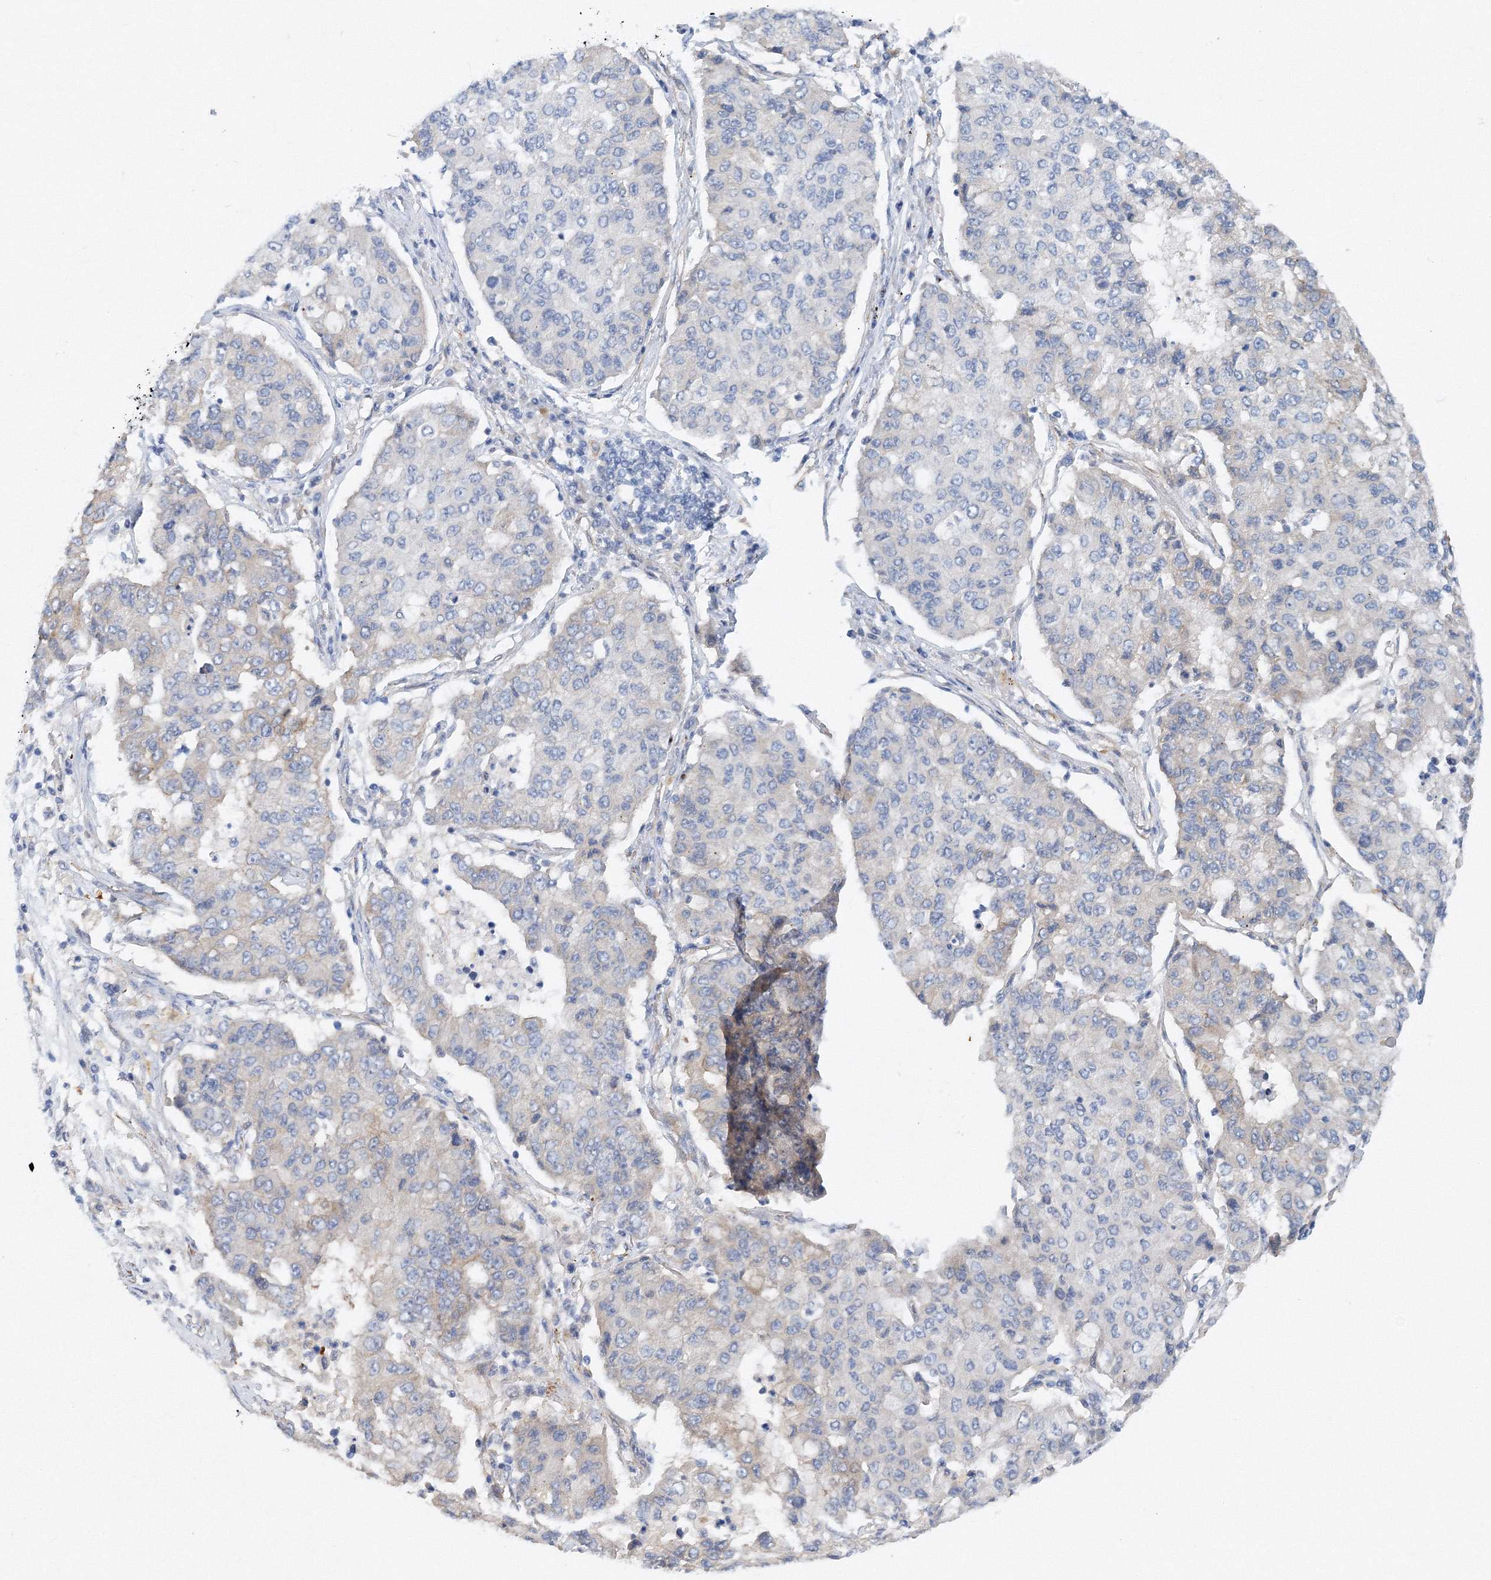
{"staining": {"intensity": "negative", "quantity": "none", "location": "none"}, "tissue": "lung cancer", "cell_type": "Tumor cells", "image_type": "cancer", "snomed": [{"axis": "morphology", "description": "Squamous cell carcinoma, NOS"}, {"axis": "topography", "description": "Lung"}], "caption": "Photomicrograph shows no significant protein staining in tumor cells of lung cancer.", "gene": "TANC1", "patient": {"sex": "male", "age": 74}}